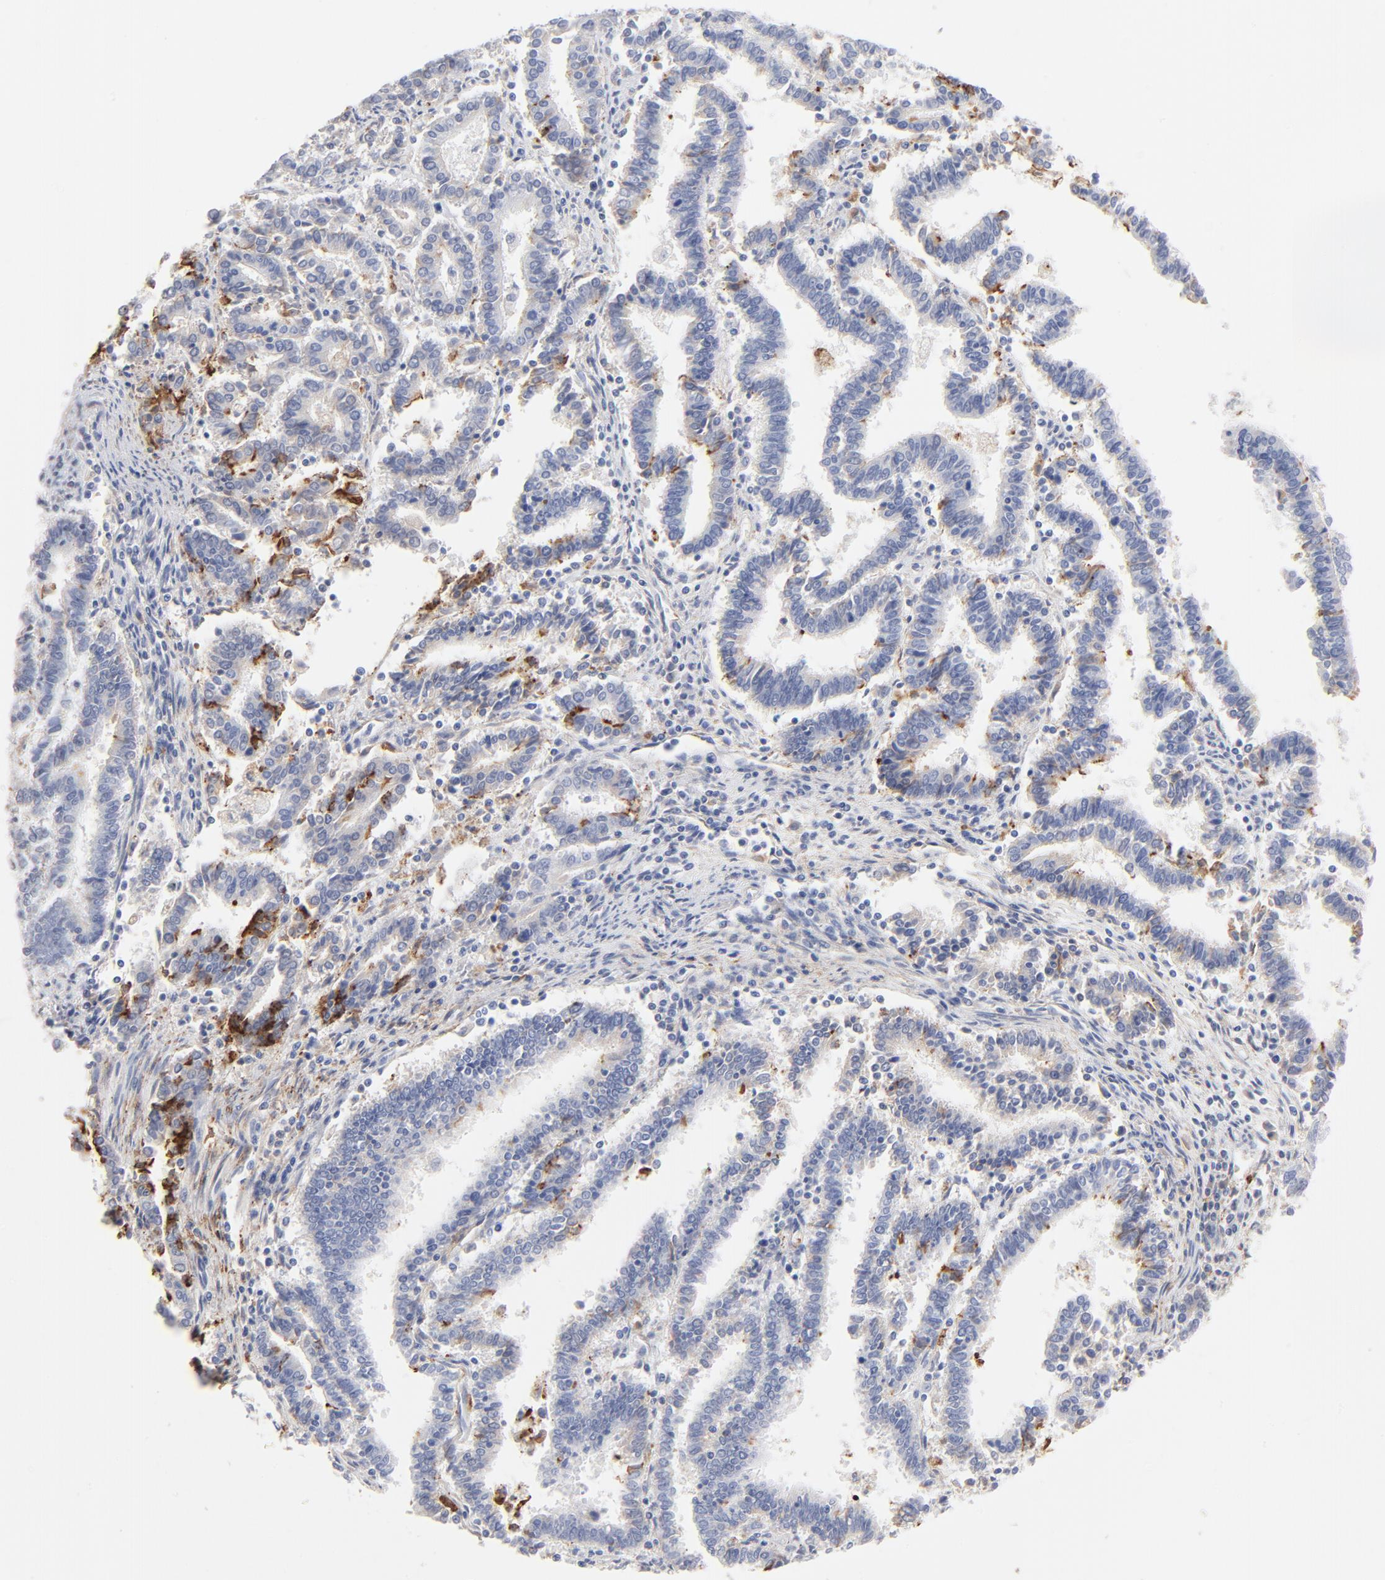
{"staining": {"intensity": "negative", "quantity": "none", "location": "none"}, "tissue": "endometrial cancer", "cell_type": "Tumor cells", "image_type": "cancer", "snomed": [{"axis": "morphology", "description": "Adenocarcinoma, NOS"}, {"axis": "topography", "description": "Uterus"}], "caption": "A micrograph of endometrial adenocarcinoma stained for a protein demonstrates no brown staining in tumor cells.", "gene": "APOH", "patient": {"sex": "female", "age": 83}}